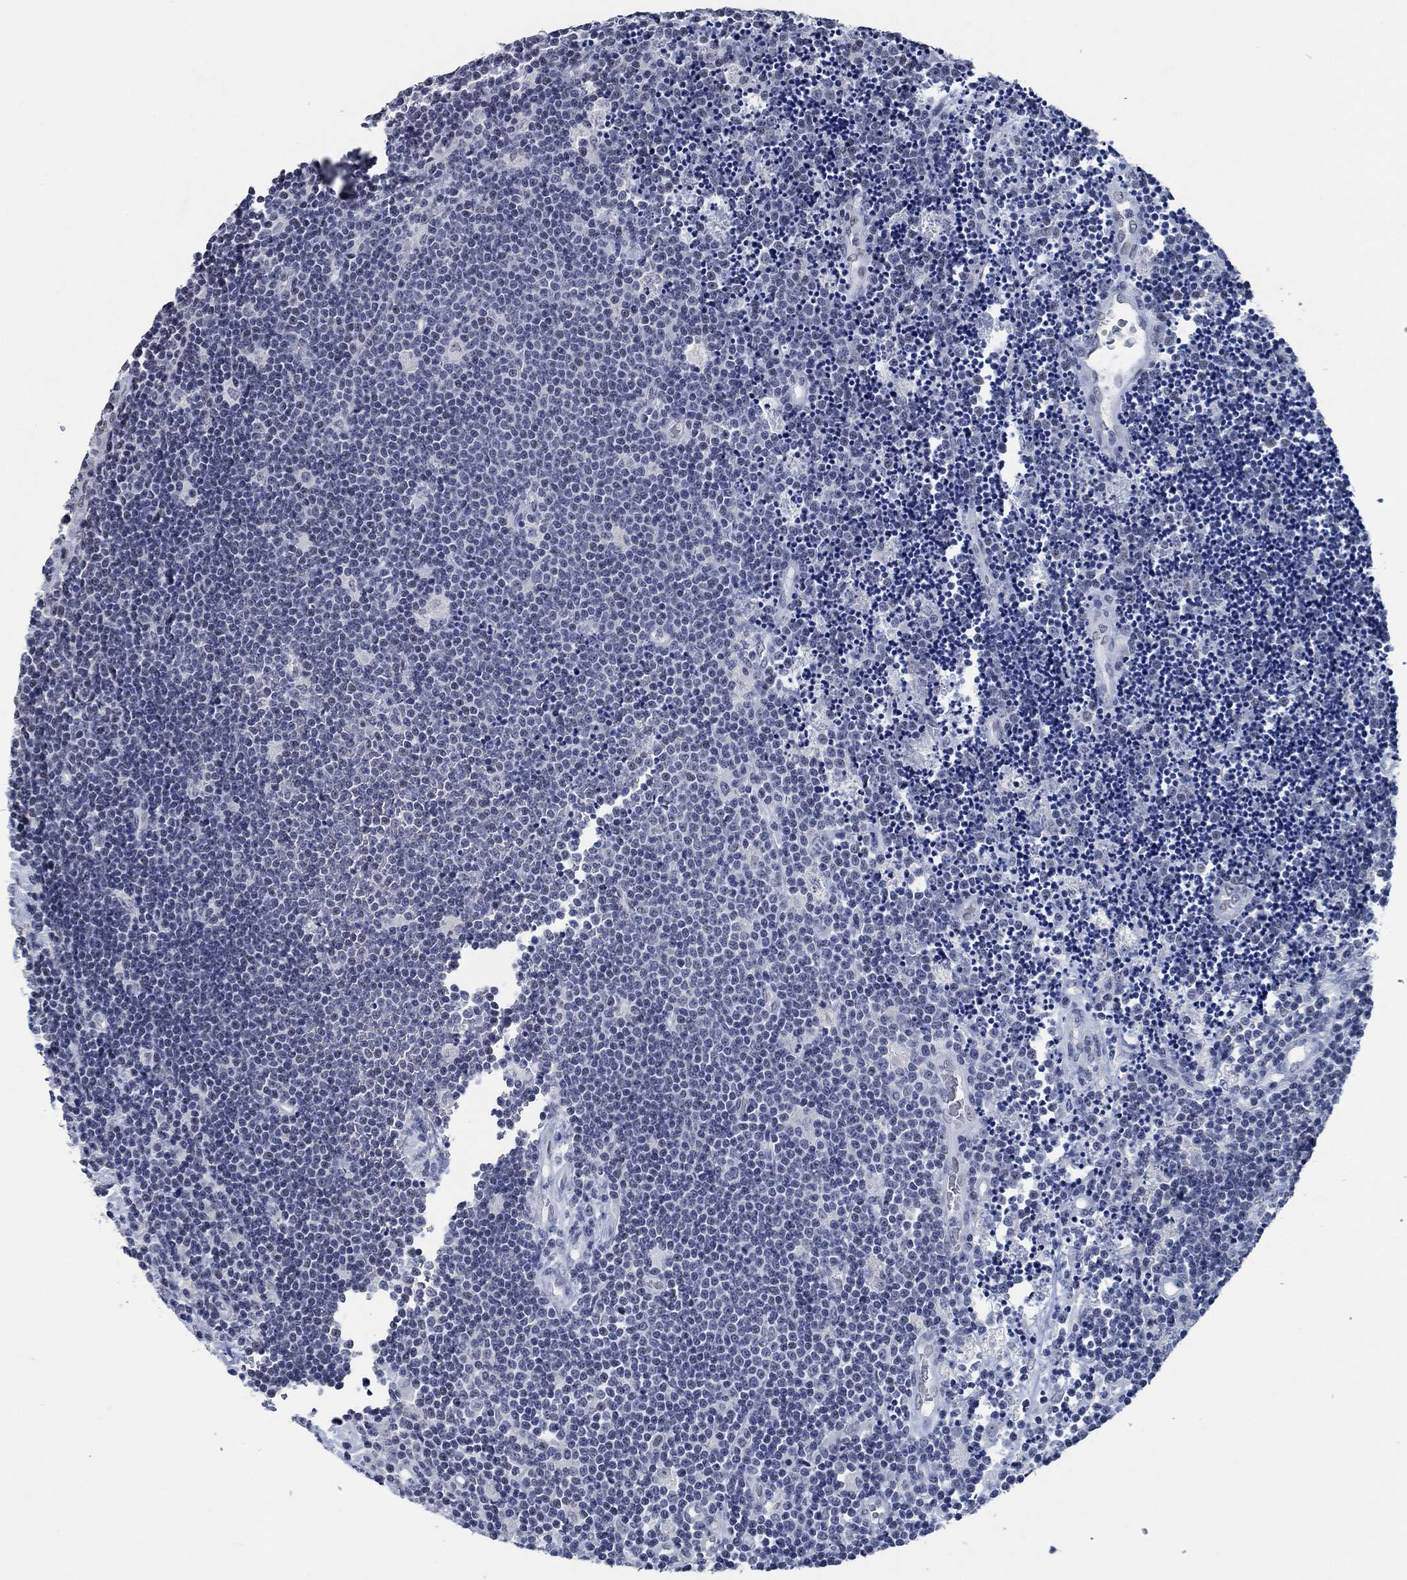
{"staining": {"intensity": "negative", "quantity": "none", "location": "none"}, "tissue": "lymphoma", "cell_type": "Tumor cells", "image_type": "cancer", "snomed": [{"axis": "morphology", "description": "Malignant lymphoma, non-Hodgkin's type, Low grade"}, {"axis": "topography", "description": "Brain"}], "caption": "The image demonstrates no staining of tumor cells in malignant lymphoma, non-Hodgkin's type (low-grade).", "gene": "OBSCN", "patient": {"sex": "female", "age": 66}}